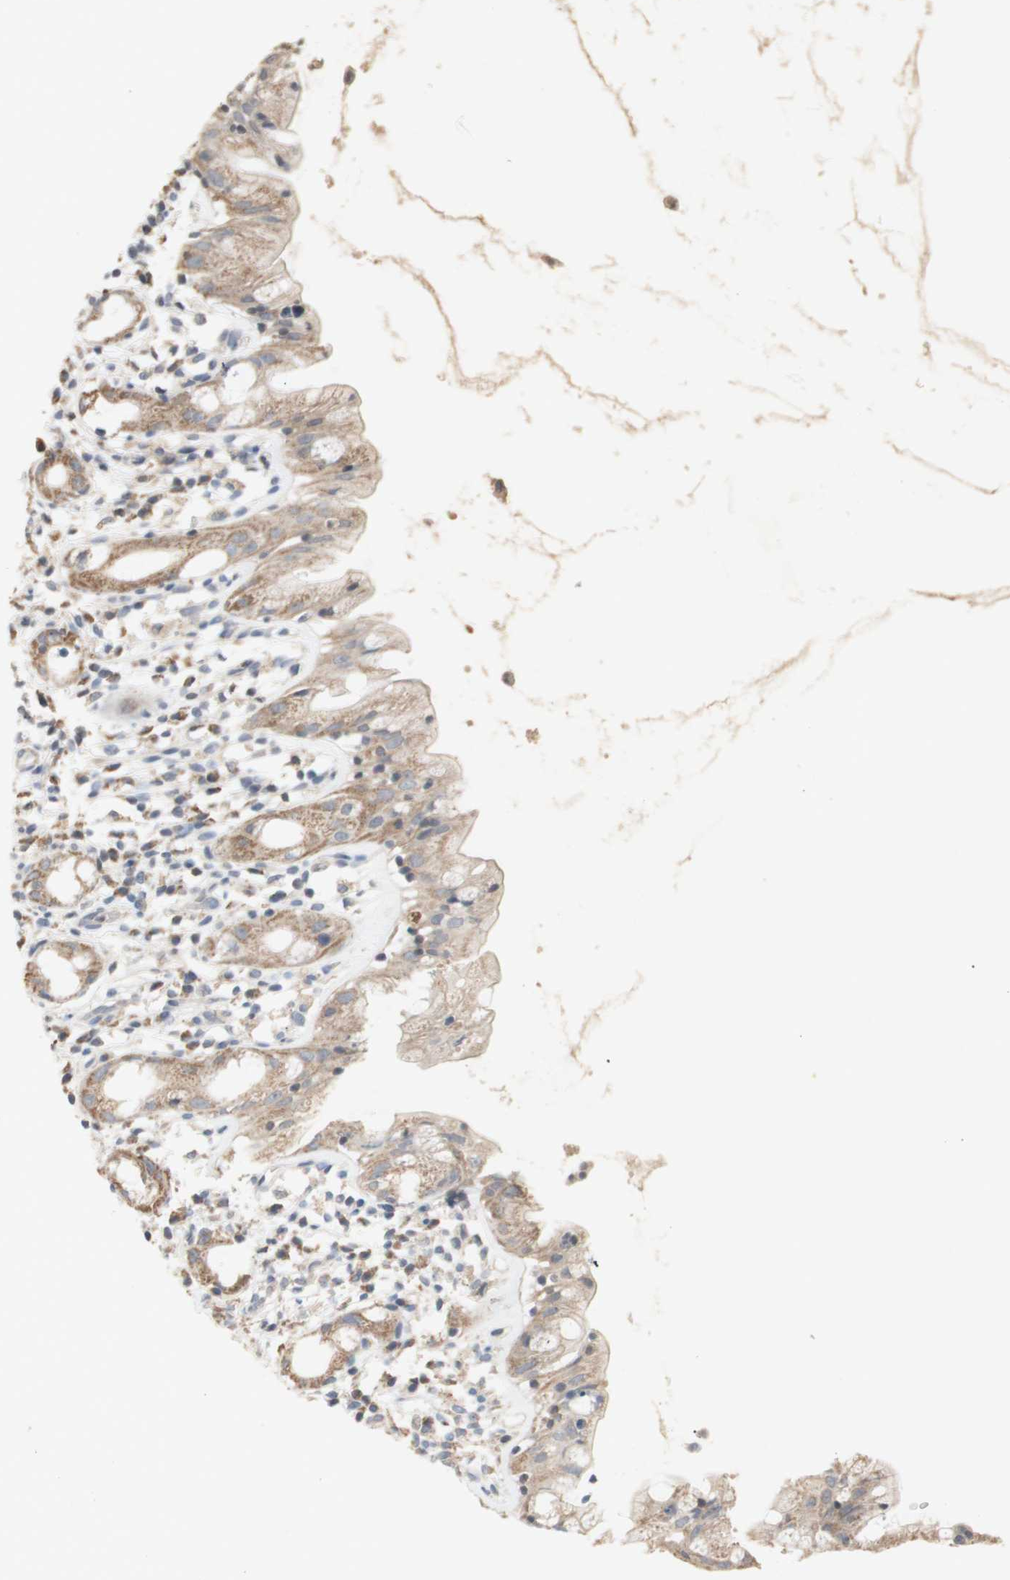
{"staining": {"intensity": "weak", "quantity": ">75%", "location": "cytoplasmic/membranous"}, "tissue": "rectum", "cell_type": "Glandular cells", "image_type": "normal", "snomed": [{"axis": "morphology", "description": "Normal tissue, NOS"}, {"axis": "topography", "description": "Rectum"}], "caption": "Protein expression analysis of unremarkable human rectum reveals weak cytoplasmic/membranous staining in about >75% of glandular cells. (Stains: DAB (3,3'-diaminobenzidine) in brown, nuclei in blue, Microscopy: brightfield microscopy at high magnification).", "gene": "PTGIS", "patient": {"sex": "male", "age": 44}}